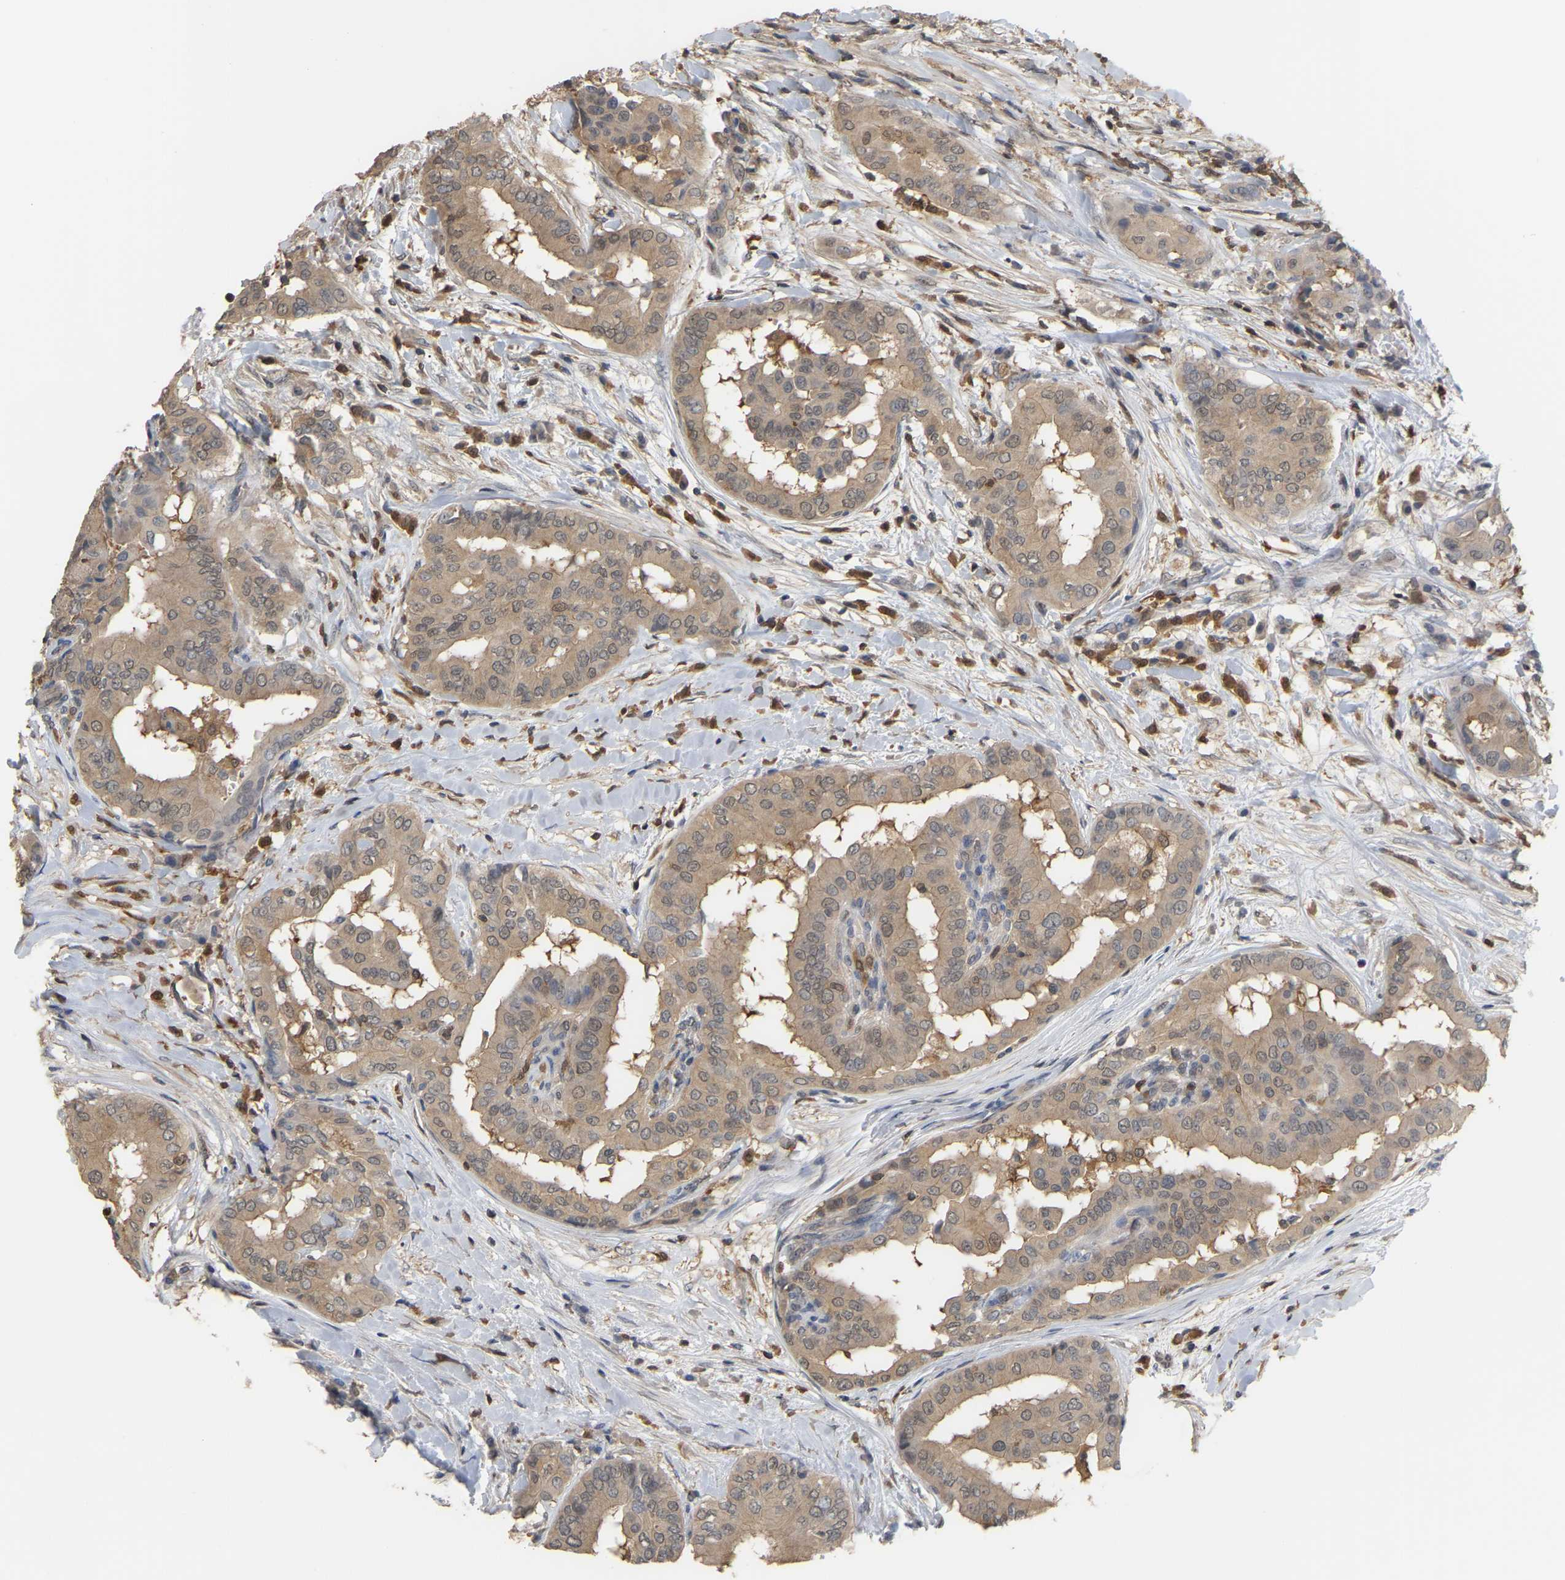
{"staining": {"intensity": "moderate", "quantity": ">75%", "location": "cytoplasmic/membranous"}, "tissue": "thyroid cancer", "cell_type": "Tumor cells", "image_type": "cancer", "snomed": [{"axis": "morphology", "description": "Papillary adenocarcinoma, NOS"}, {"axis": "topography", "description": "Thyroid gland"}], "caption": "High-magnification brightfield microscopy of thyroid cancer stained with DAB (brown) and counterstained with hematoxylin (blue). tumor cells exhibit moderate cytoplasmic/membranous staining is identified in about>75% of cells.", "gene": "MTPN", "patient": {"sex": "male", "age": 33}}